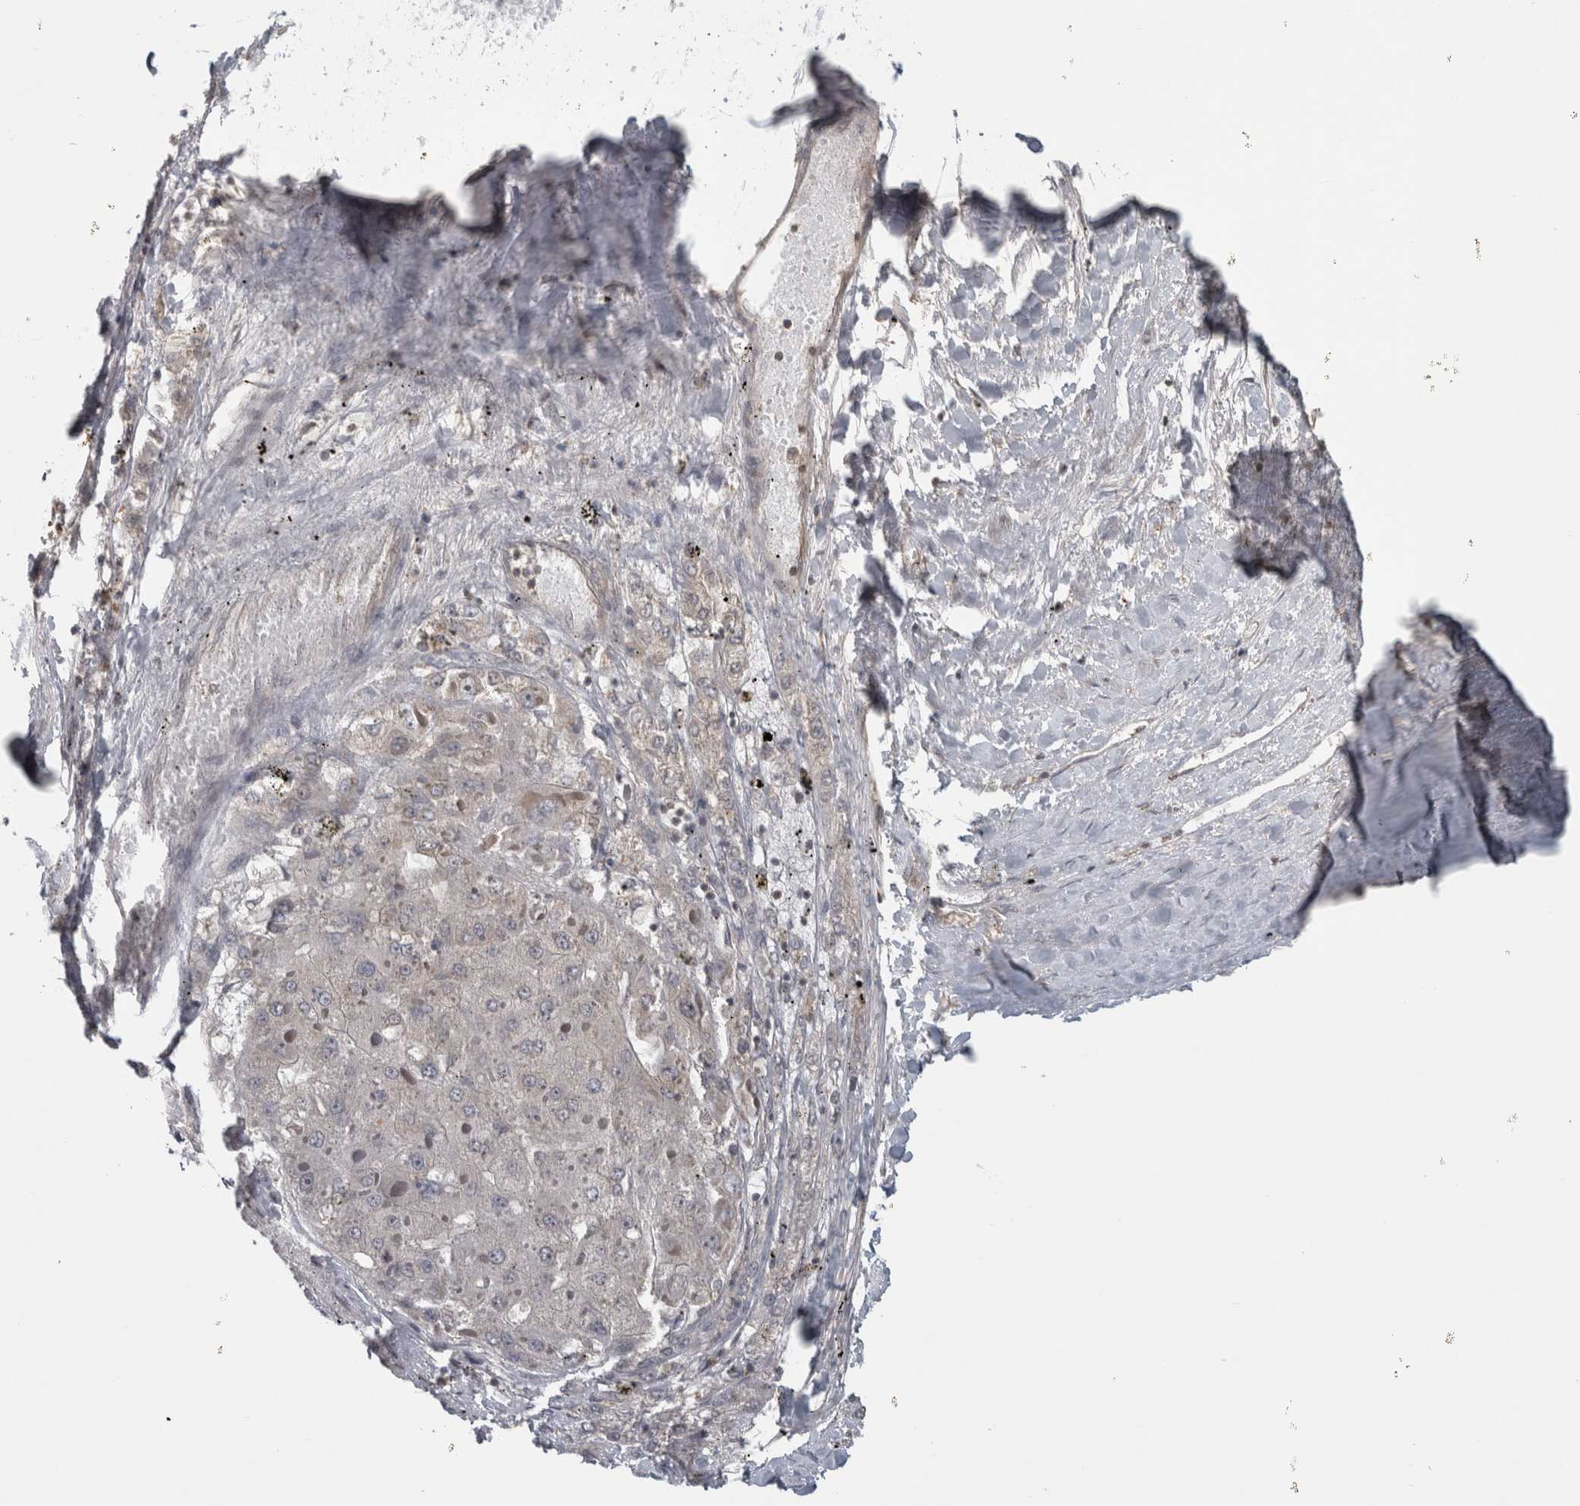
{"staining": {"intensity": "negative", "quantity": "none", "location": "none"}, "tissue": "liver cancer", "cell_type": "Tumor cells", "image_type": "cancer", "snomed": [{"axis": "morphology", "description": "Carcinoma, Hepatocellular, NOS"}, {"axis": "topography", "description": "Liver"}], "caption": "Human hepatocellular carcinoma (liver) stained for a protein using IHC reveals no staining in tumor cells.", "gene": "ATXN2", "patient": {"sex": "female", "age": 73}}